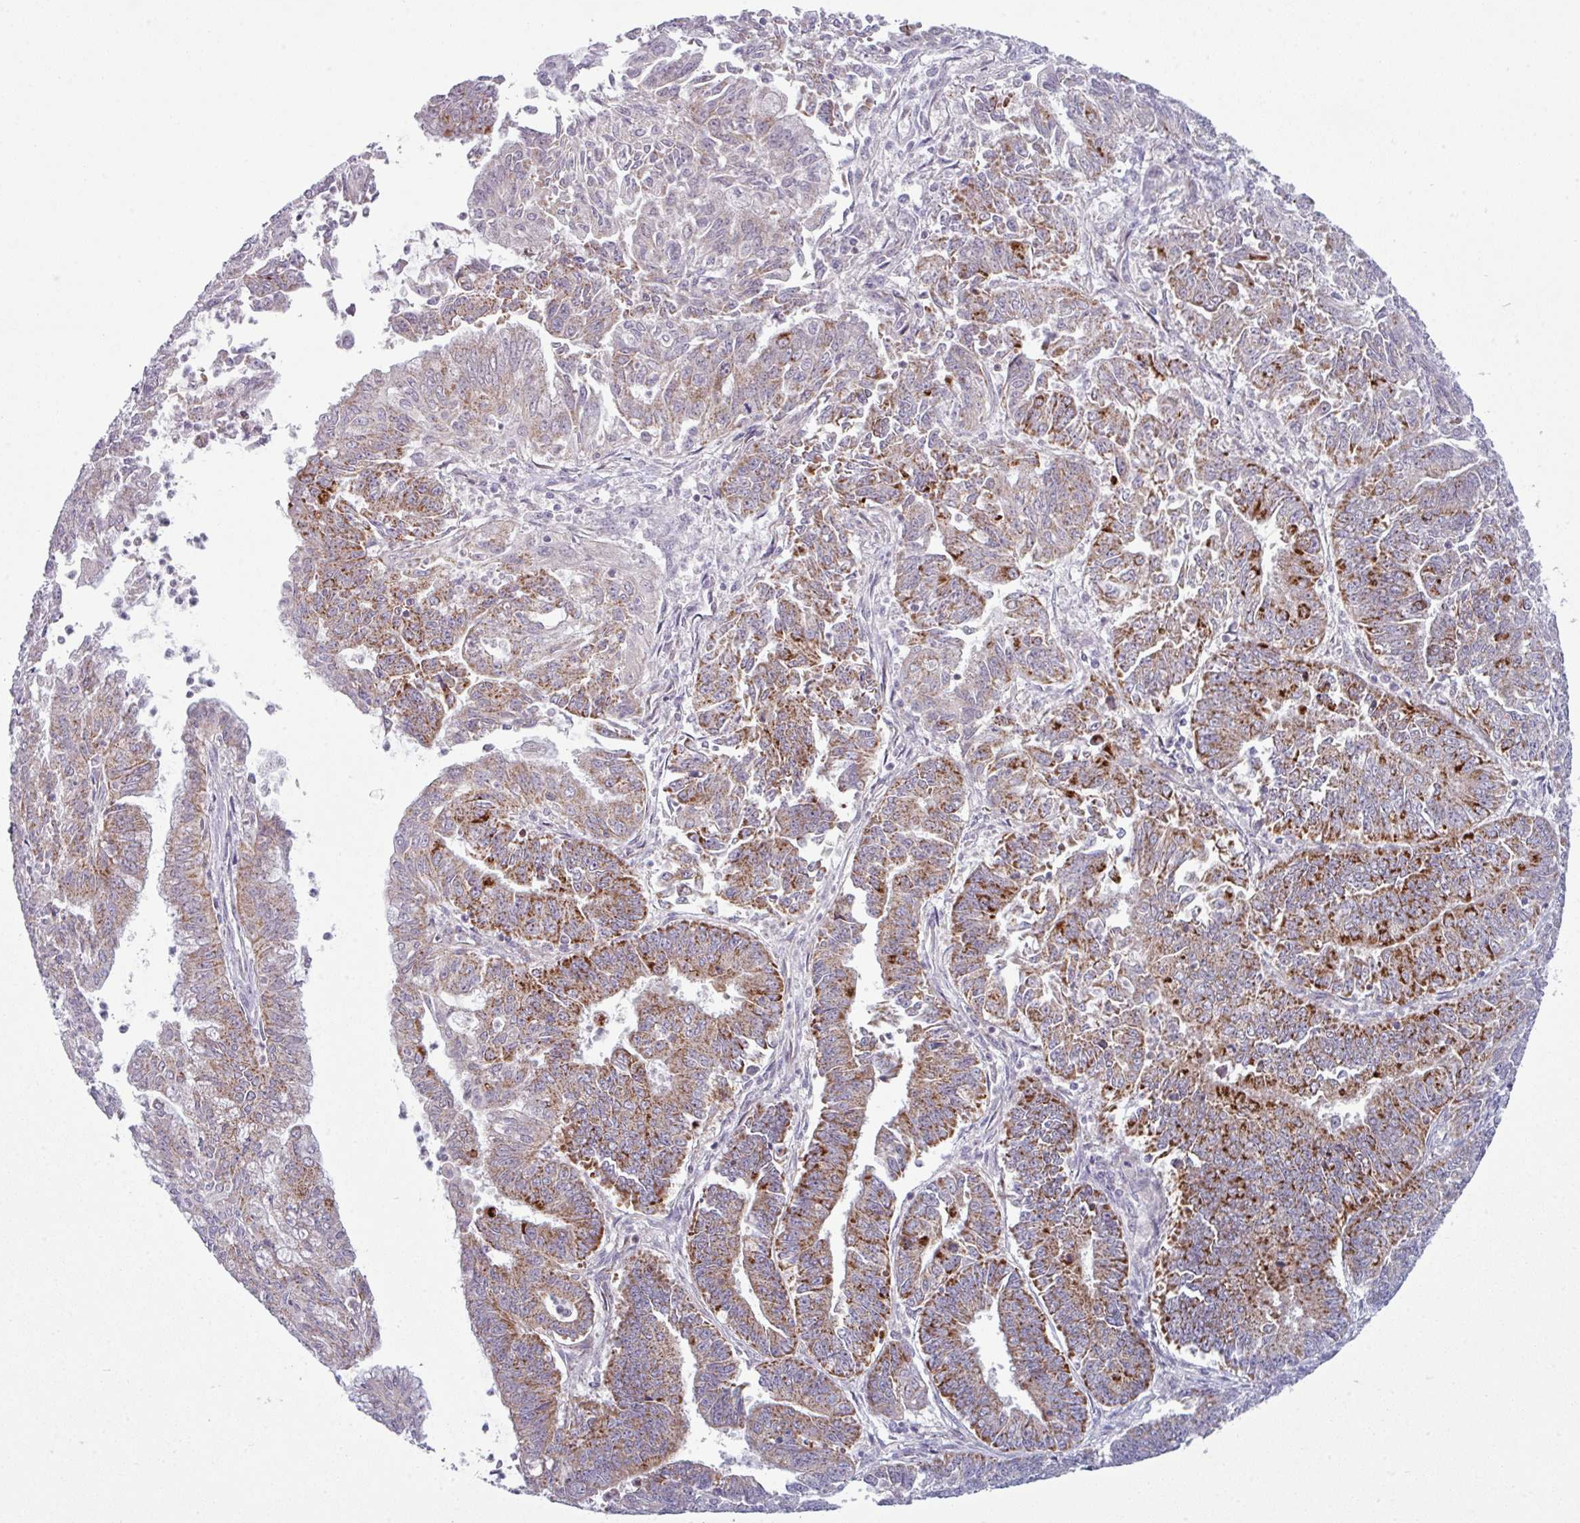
{"staining": {"intensity": "moderate", "quantity": ">75%", "location": "cytoplasmic/membranous"}, "tissue": "endometrial cancer", "cell_type": "Tumor cells", "image_type": "cancer", "snomed": [{"axis": "morphology", "description": "Adenocarcinoma, NOS"}, {"axis": "topography", "description": "Endometrium"}], "caption": "A brown stain labels moderate cytoplasmic/membranous positivity of a protein in human endometrial cancer tumor cells. (DAB (3,3'-diaminobenzidine) IHC, brown staining for protein, blue staining for nuclei).", "gene": "ZNF615", "patient": {"sex": "female", "age": 73}}